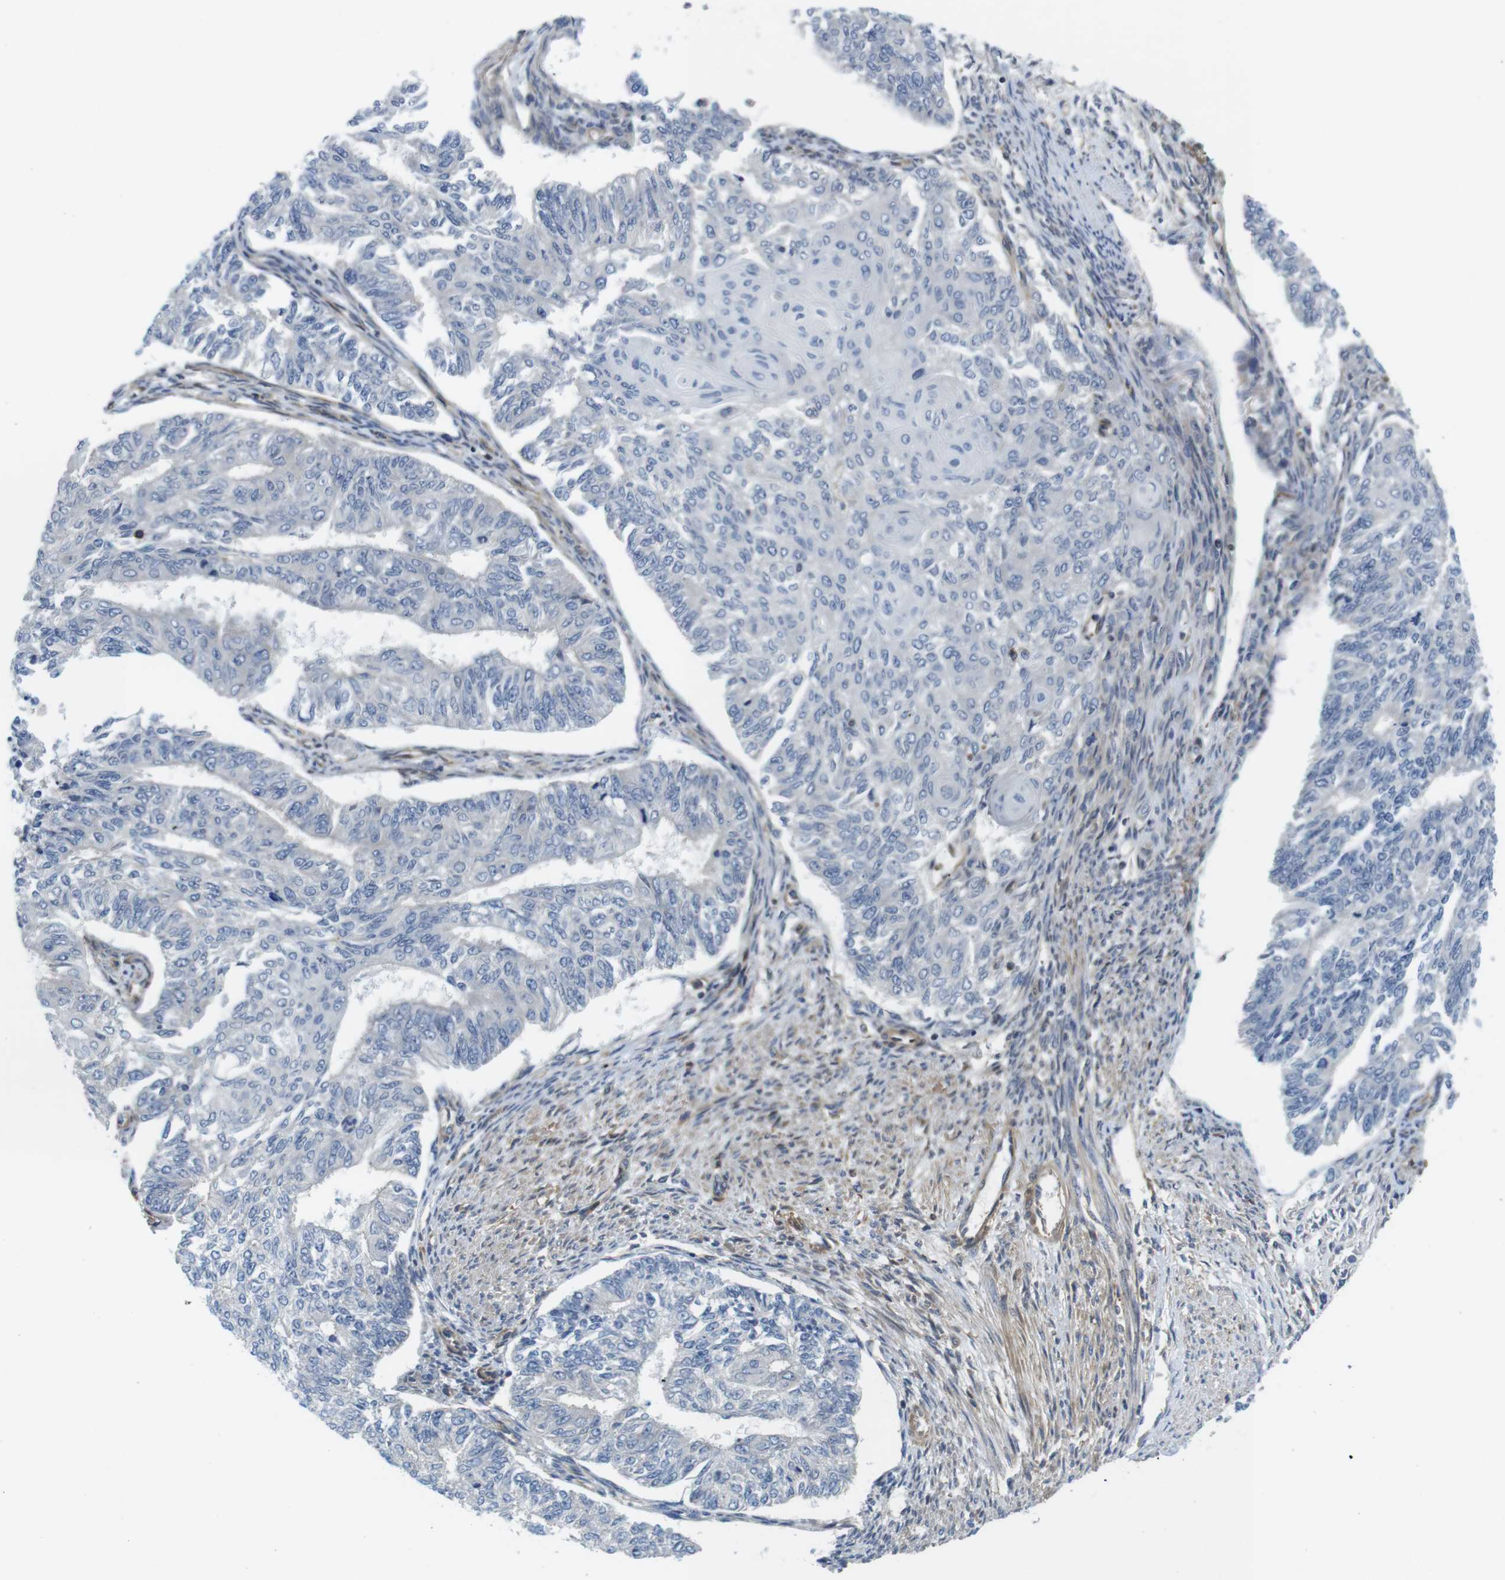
{"staining": {"intensity": "negative", "quantity": "none", "location": "none"}, "tissue": "endometrial cancer", "cell_type": "Tumor cells", "image_type": "cancer", "snomed": [{"axis": "morphology", "description": "Adenocarcinoma, NOS"}, {"axis": "topography", "description": "Endometrium"}], "caption": "An image of human adenocarcinoma (endometrial) is negative for staining in tumor cells.", "gene": "HERPUD2", "patient": {"sex": "female", "age": 32}}